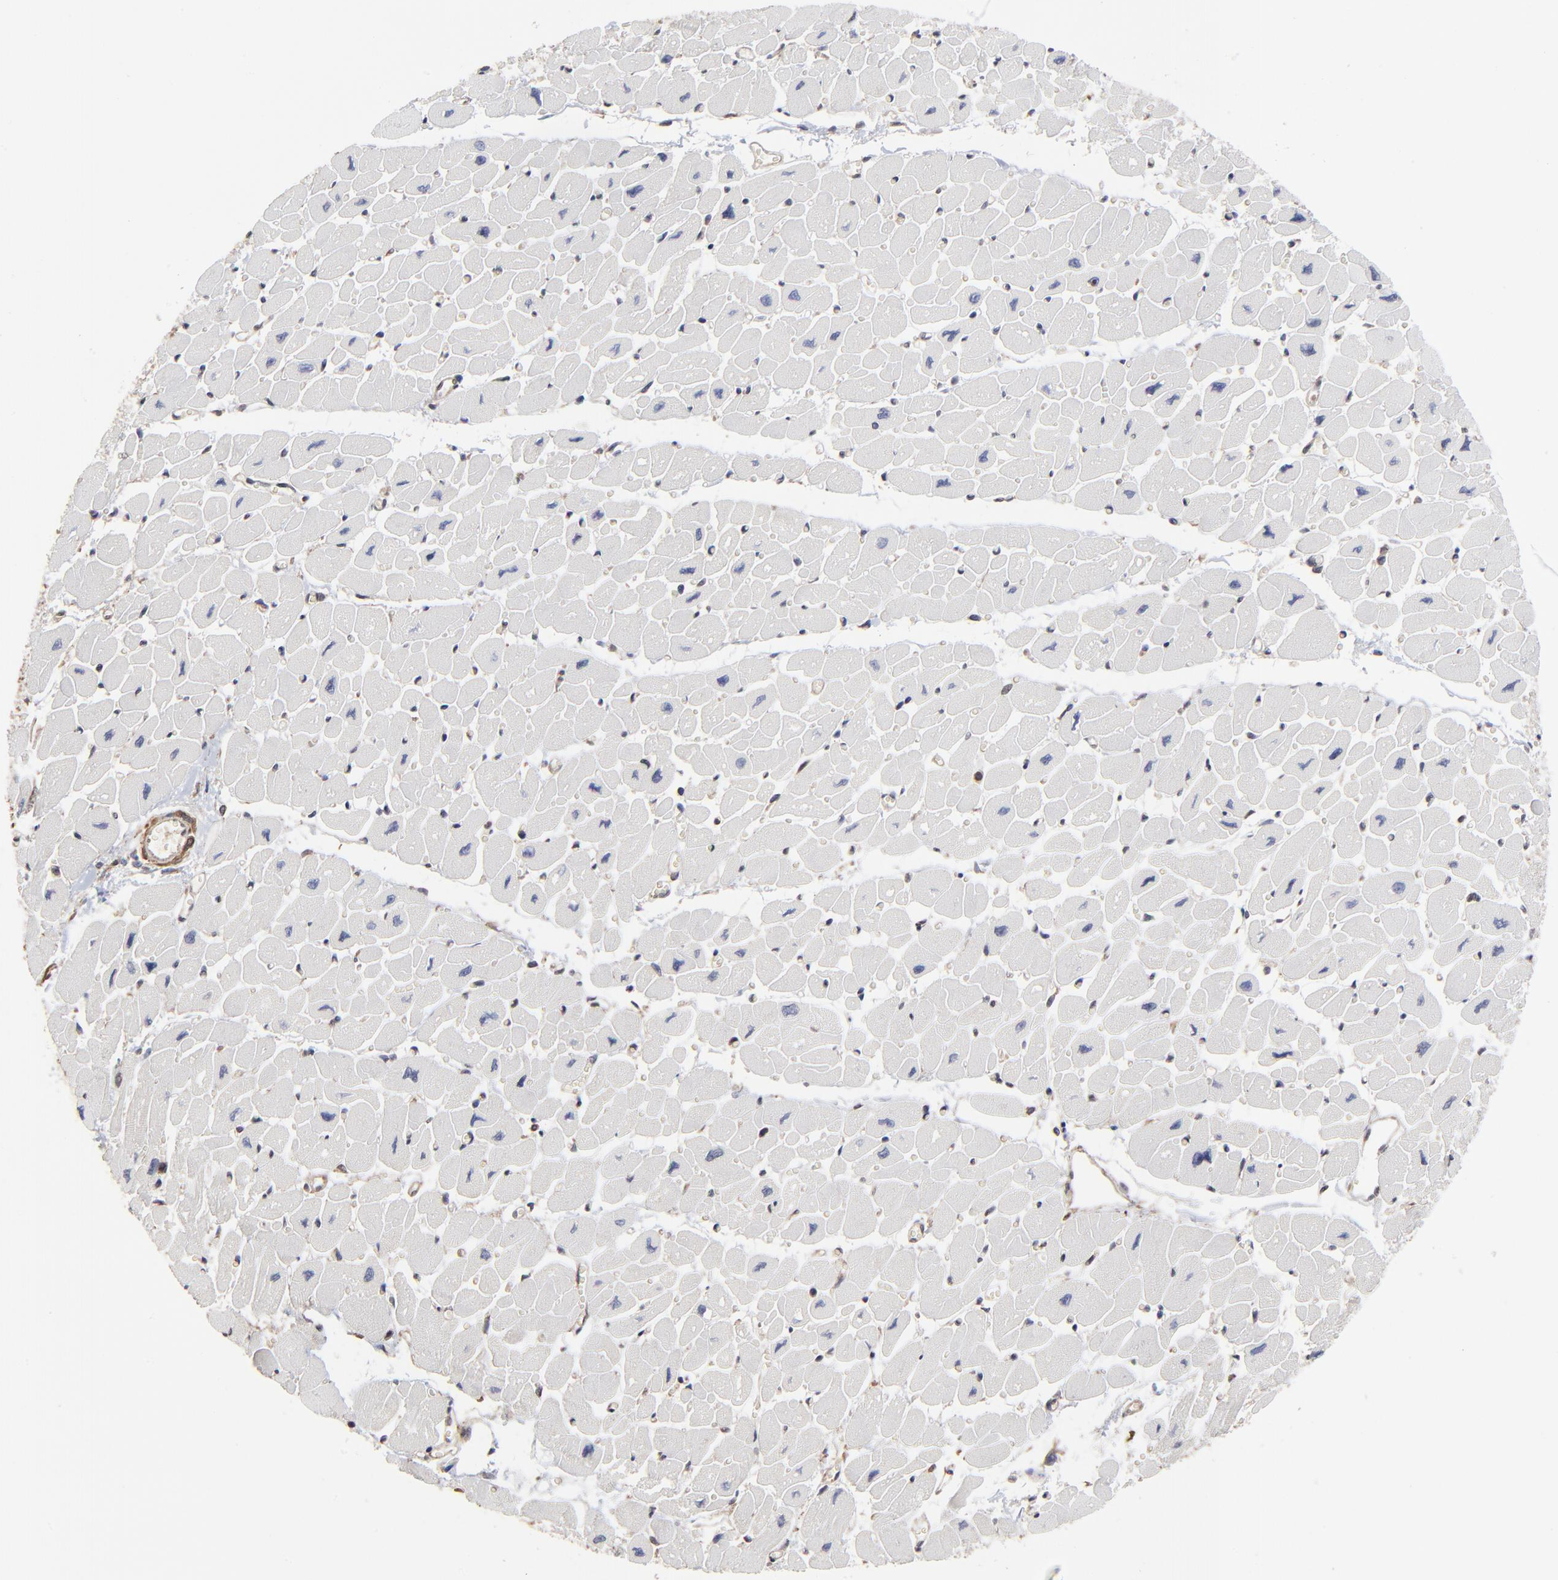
{"staining": {"intensity": "negative", "quantity": "none", "location": "none"}, "tissue": "heart muscle", "cell_type": "Cardiomyocytes", "image_type": "normal", "snomed": [{"axis": "morphology", "description": "Normal tissue, NOS"}, {"axis": "topography", "description": "Heart"}], "caption": "High power microscopy micrograph of an immunohistochemistry (IHC) photomicrograph of normal heart muscle, revealing no significant expression in cardiomyocytes.", "gene": "ELP2", "patient": {"sex": "female", "age": 54}}